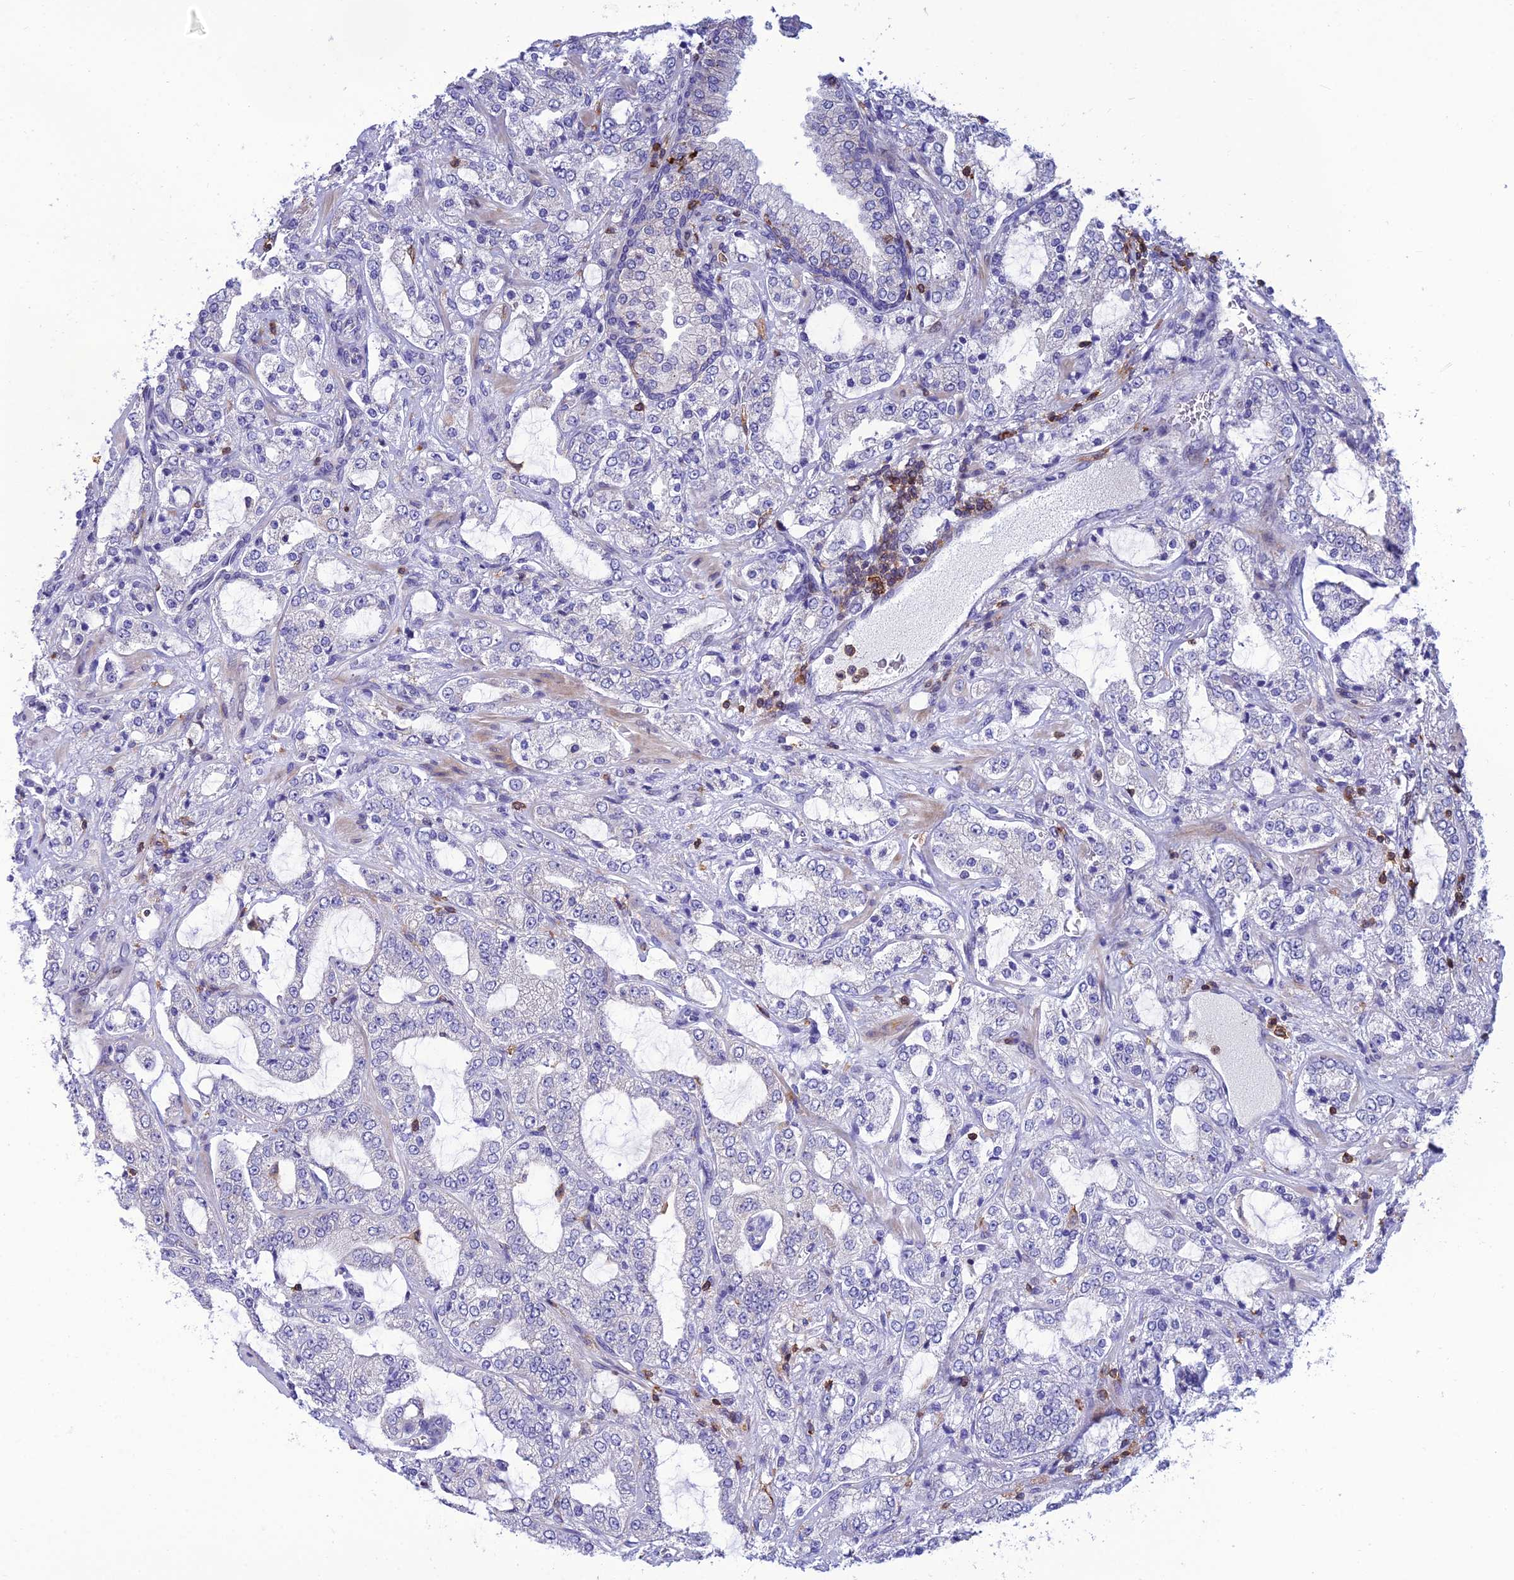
{"staining": {"intensity": "negative", "quantity": "none", "location": "none"}, "tissue": "prostate cancer", "cell_type": "Tumor cells", "image_type": "cancer", "snomed": [{"axis": "morphology", "description": "Adenocarcinoma, High grade"}, {"axis": "topography", "description": "Prostate"}], "caption": "High power microscopy micrograph of an immunohistochemistry image of adenocarcinoma (high-grade) (prostate), revealing no significant positivity in tumor cells.", "gene": "FAM76A", "patient": {"sex": "male", "age": 64}}